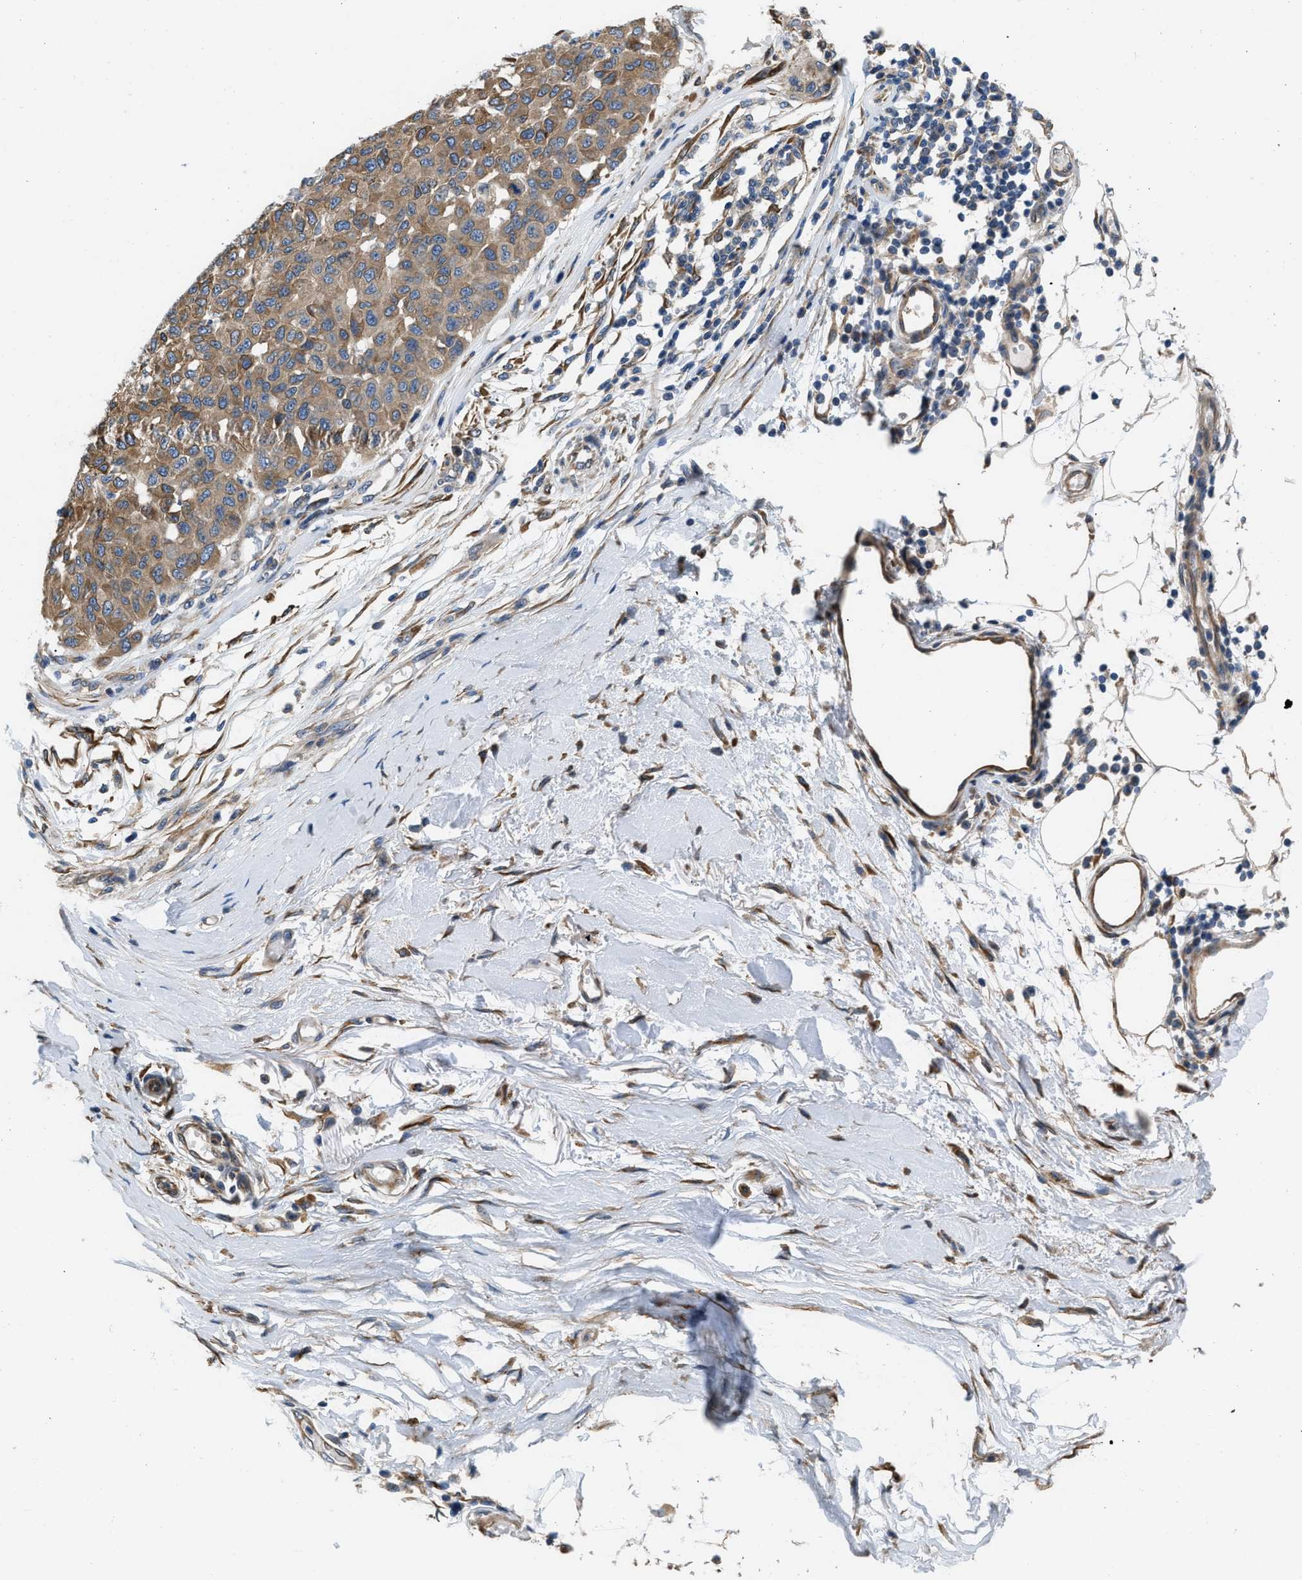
{"staining": {"intensity": "moderate", "quantity": ">75%", "location": "cytoplasmic/membranous"}, "tissue": "melanoma", "cell_type": "Tumor cells", "image_type": "cancer", "snomed": [{"axis": "morphology", "description": "Normal tissue, NOS"}, {"axis": "morphology", "description": "Malignant melanoma, NOS"}, {"axis": "topography", "description": "Skin"}], "caption": "An immunohistochemistry histopathology image of neoplastic tissue is shown. Protein staining in brown labels moderate cytoplasmic/membranous positivity in melanoma within tumor cells. The staining is performed using DAB (3,3'-diaminobenzidine) brown chromogen to label protein expression. The nuclei are counter-stained blue using hematoxylin.", "gene": "ARL6IP5", "patient": {"sex": "male", "age": 62}}